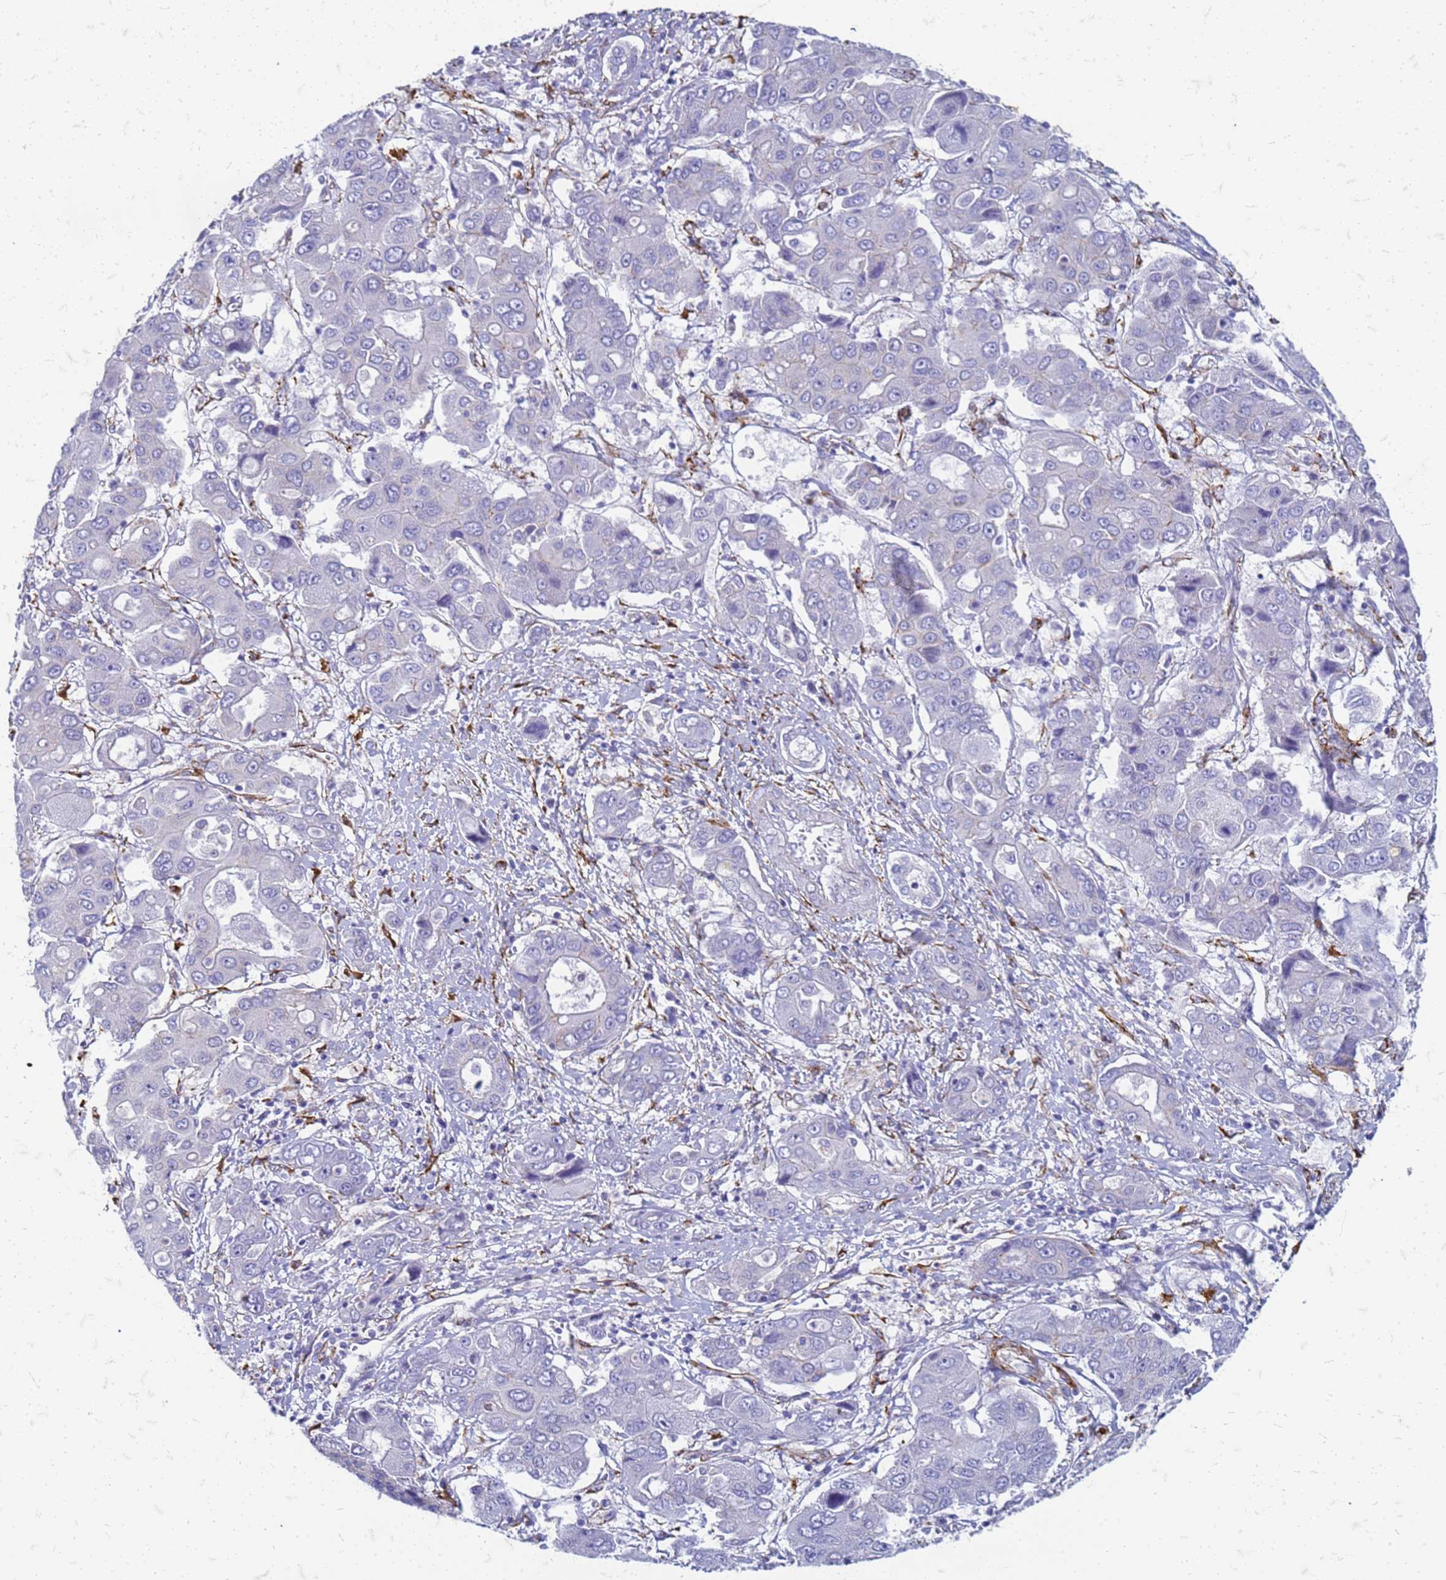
{"staining": {"intensity": "negative", "quantity": "none", "location": "none"}, "tissue": "liver cancer", "cell_type": "Tumor cells", "image_type": "cancer", "snomed": [{"axis": "morphology", "description": "Cholangiocarcinoma"}, {"axis": "topography", "description": "Liver"}], "caption": "High power microscopy image of an IHC photomicrograph of liver cancer, revealing no significant positivity in tumor cells.", "gene": "TRIM64B", "patient": {"sex": "male", "age": 67}}